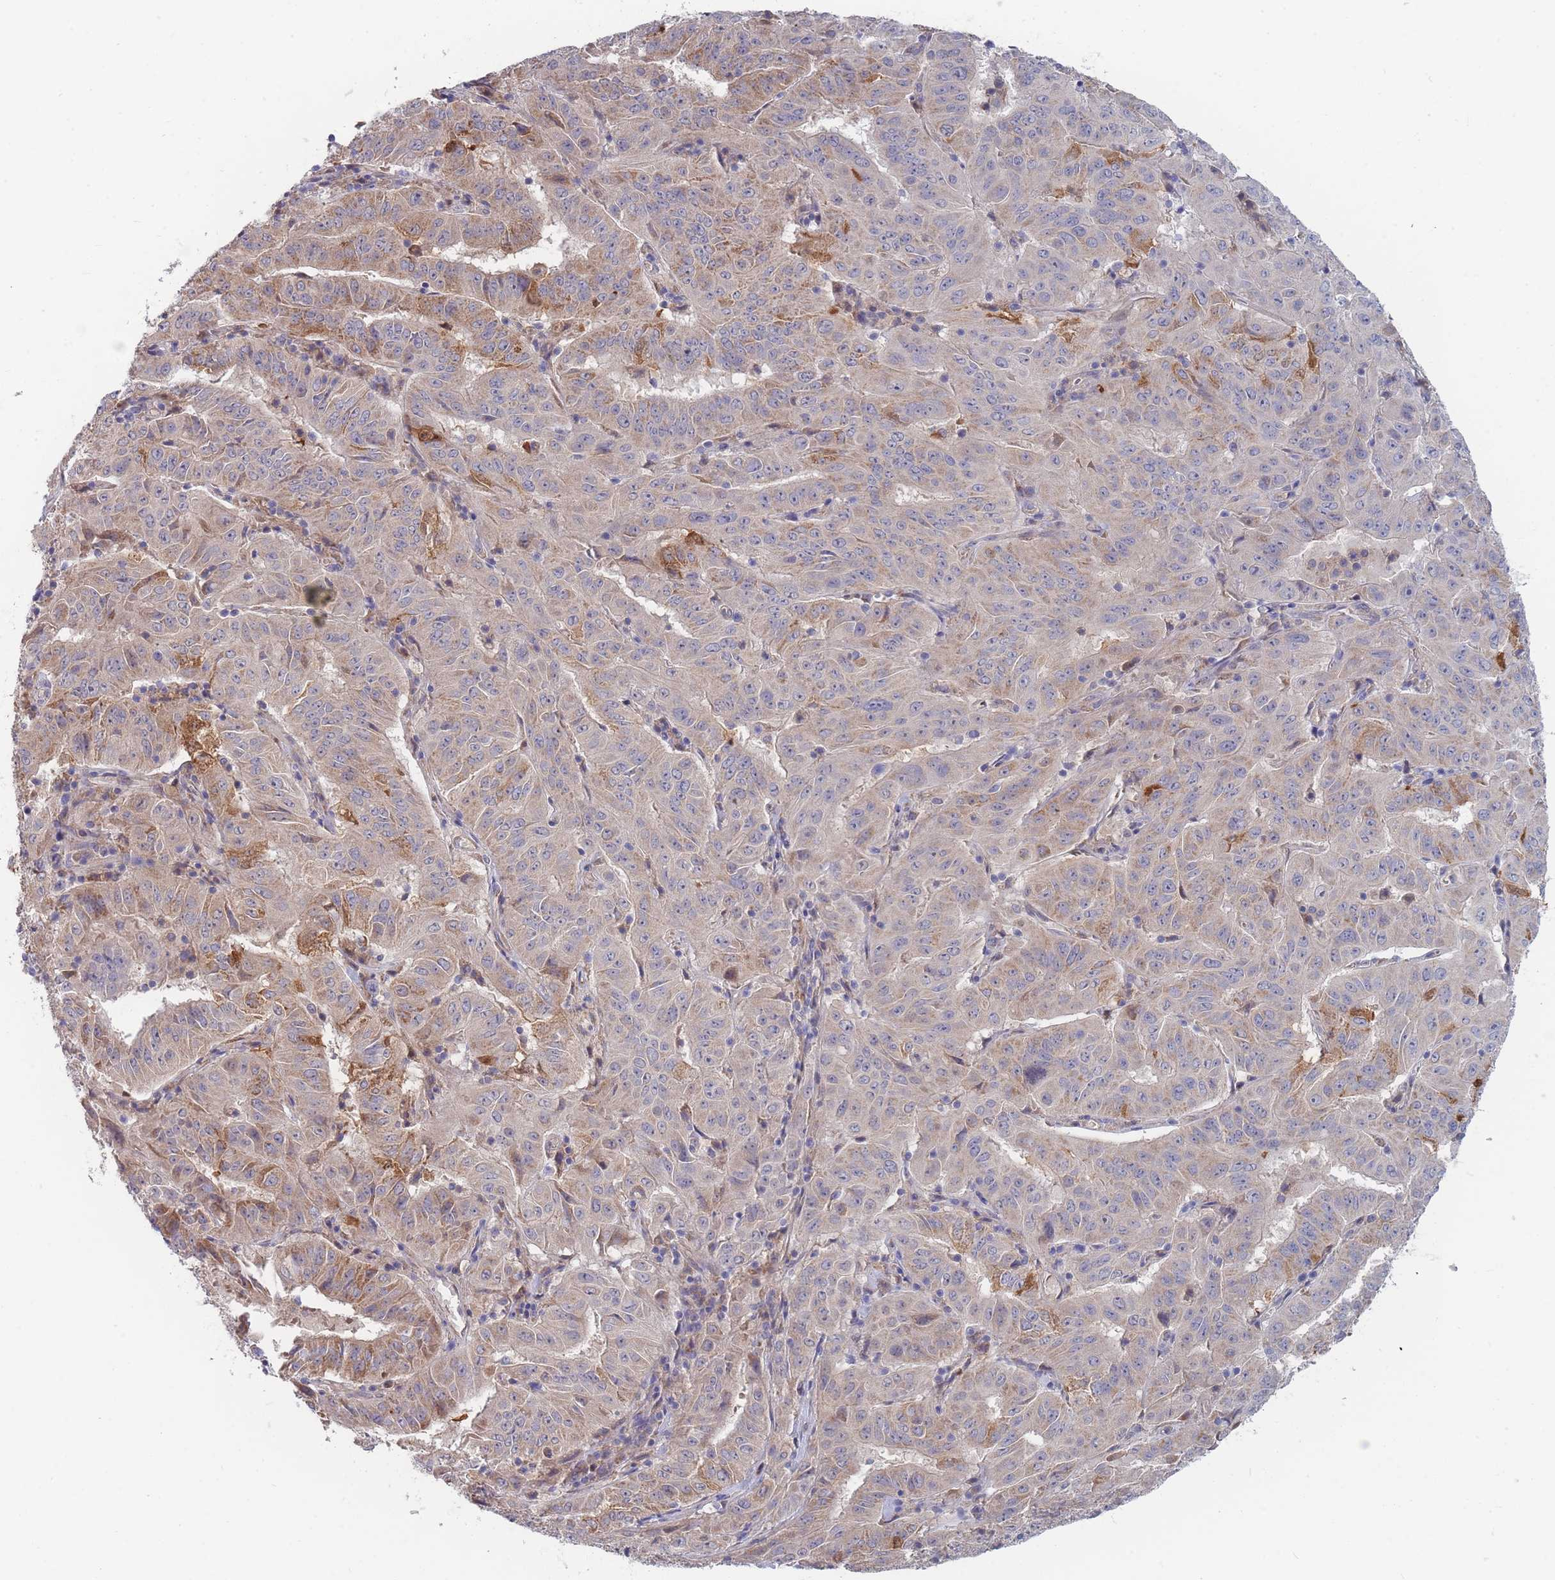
{"staining": {"intensity": "moderate", "quantity": "<25%", "location": "cytoplasmic/membranous"}, "tissue": "pancreatic cancer", "cell_type": "Tumor cells", "image_type": "cancer", "snomed": [{"axis": "morphology", "description": "Adenocarcinoma, NOS"}, {"axis": "topography", "description": "Pancreas"}], "caption": "IHC (DAB) staining of human pancreatic adenocarcinoma demonstrates moderate cytoplasmic/membranous protein expression in about <25% of tumor cells.", "gene": "NUB1", "patient": {"sex": "male", "age": 63}}